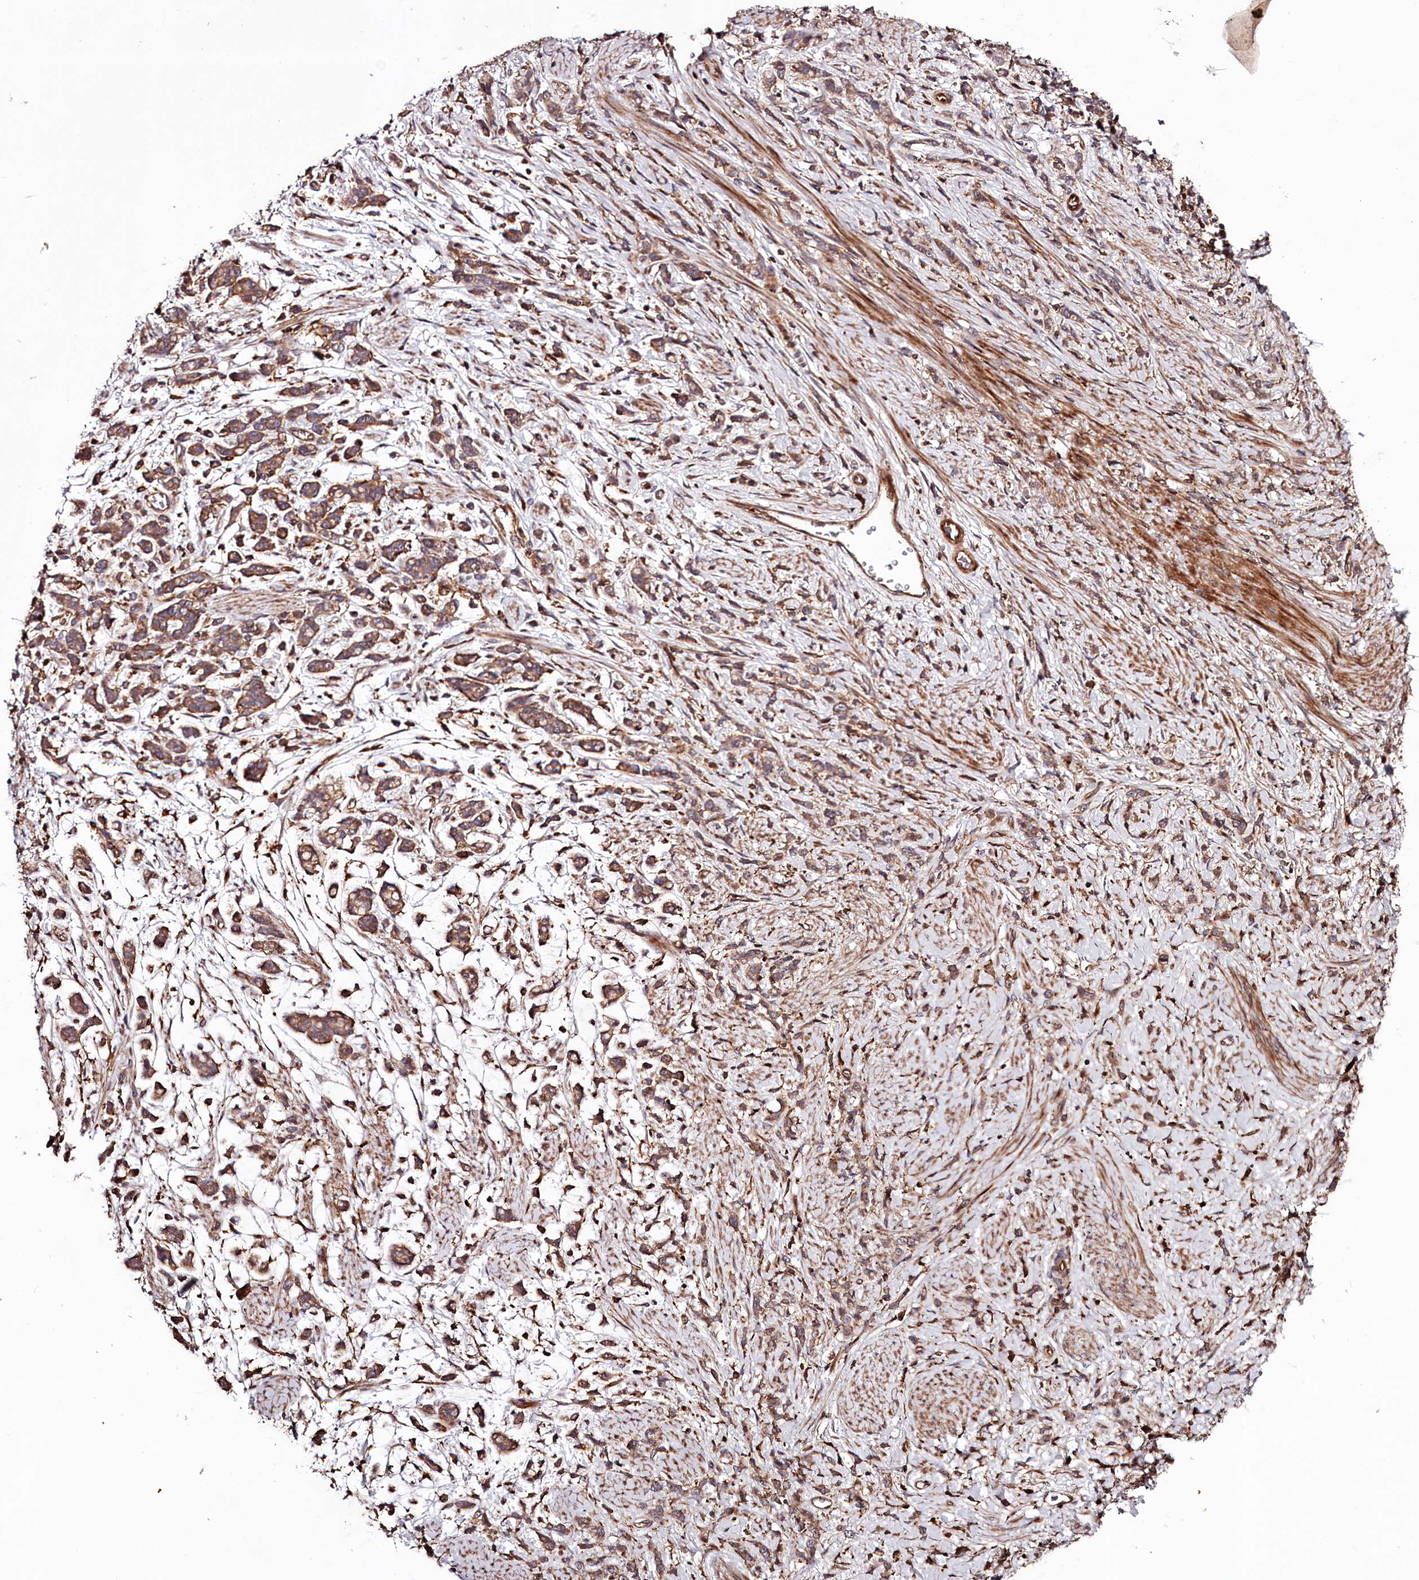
{"staining": {"intensity": "moderate", "quantity": ">75%", "location": "cytoplasmic/membranous"}, "tissue": "stomach cancer", "cell_type": "Tumor cells", "image_type": "cancer", "snomed": [{"axis": "morphology", "description": "Adenocarcinoma, NOS"}, {"axis": "topography", "description": "Stomach"}], "caption": "Human stomach cancer (adenocarcinoma) stained with a protein marker reveals moderate staining in tumor cells.", "gene": "KIF14", "patient": {"sex": "female", "age": 60}}